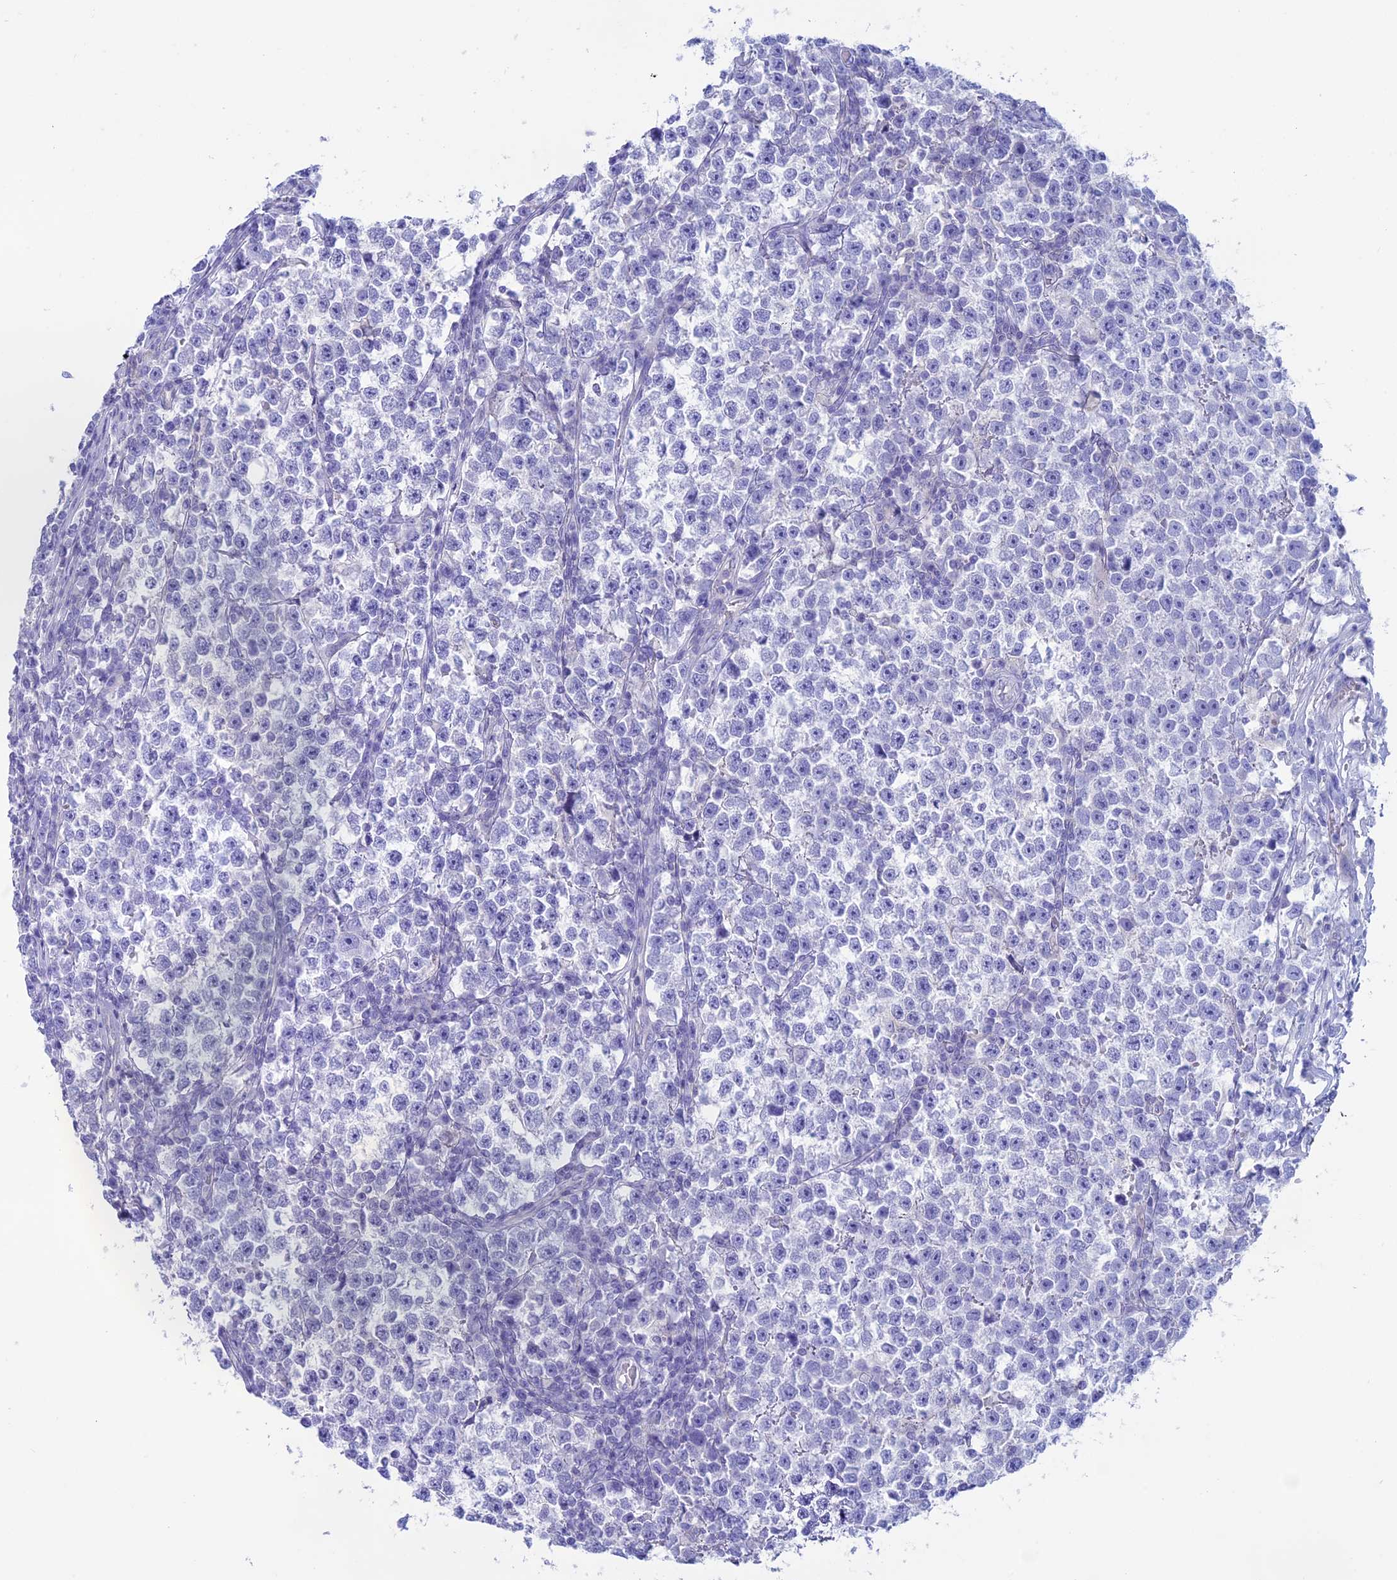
{"staining": {"intensity": "negative", "quantity": "none", "location": "none"}, "tissue": "testis cancer", "cell_type": "Tumor cells", "image_type": "cancer", "snomed": [{"axis": "morphology", "description": "Normal tissue, NOS"}, {"axis": "morphology", "description": "Seminoma, NOS"}, {"axis": "topography", "description": "Testis"}], "caption": "Seminoma (testis) stained for a protein using IHC reveals no positivity tumor cells.", "gene": "RP1", "patient": {"sex": "male", "age": 43}}